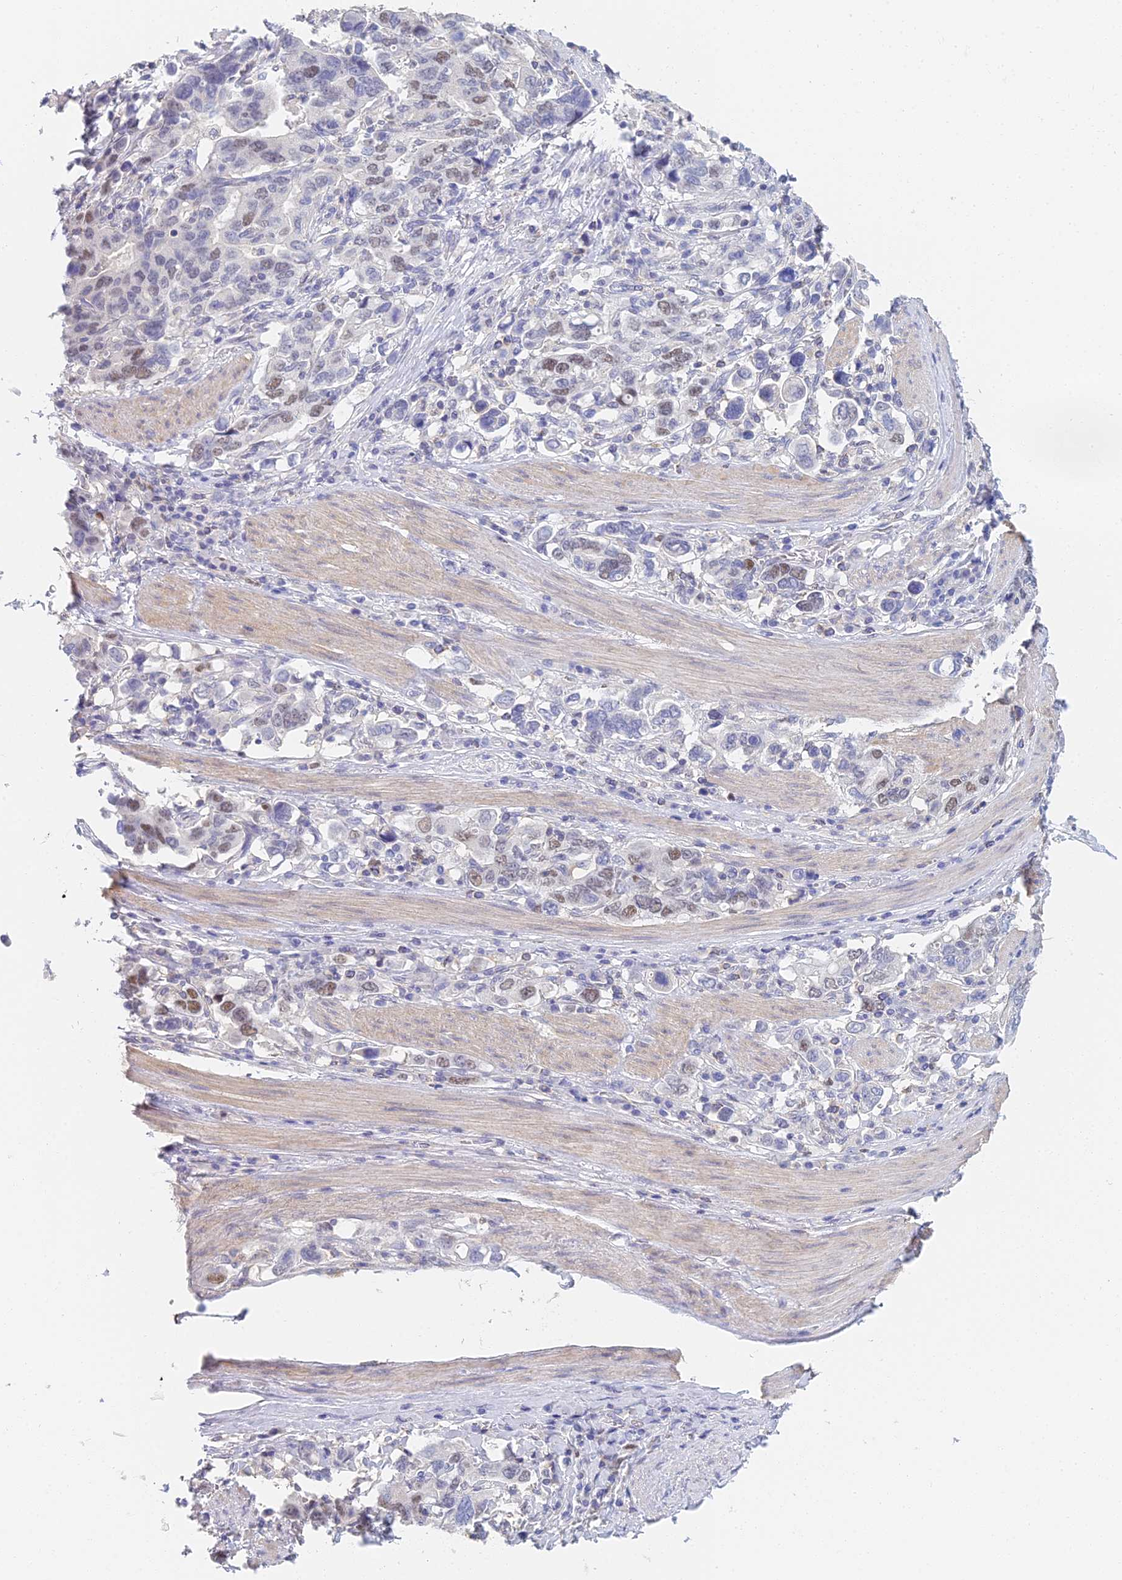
{"staining": {"intensity": "moderate", "quantity": "<25%", "location": "nuclear"}, "tissue": "stomach cancer", "cell_type": "Tumor cells", "image_type": "cancer", "snomed": [{"axis": "morphology", "description": "Adenocarcinoma, NOS"}, {"axis": "topography", "description": "Stomach, upper"}, {"axis": "topography", "description": "Stomach"}], "caption": "Immunohistochemical staining of human stomach adenocarcinoma reveals moderate nuclear protein staining in approximately <25% of tumor cells.", "gene": "MCM2", "patient": {"sex": "male", "age": 62}}